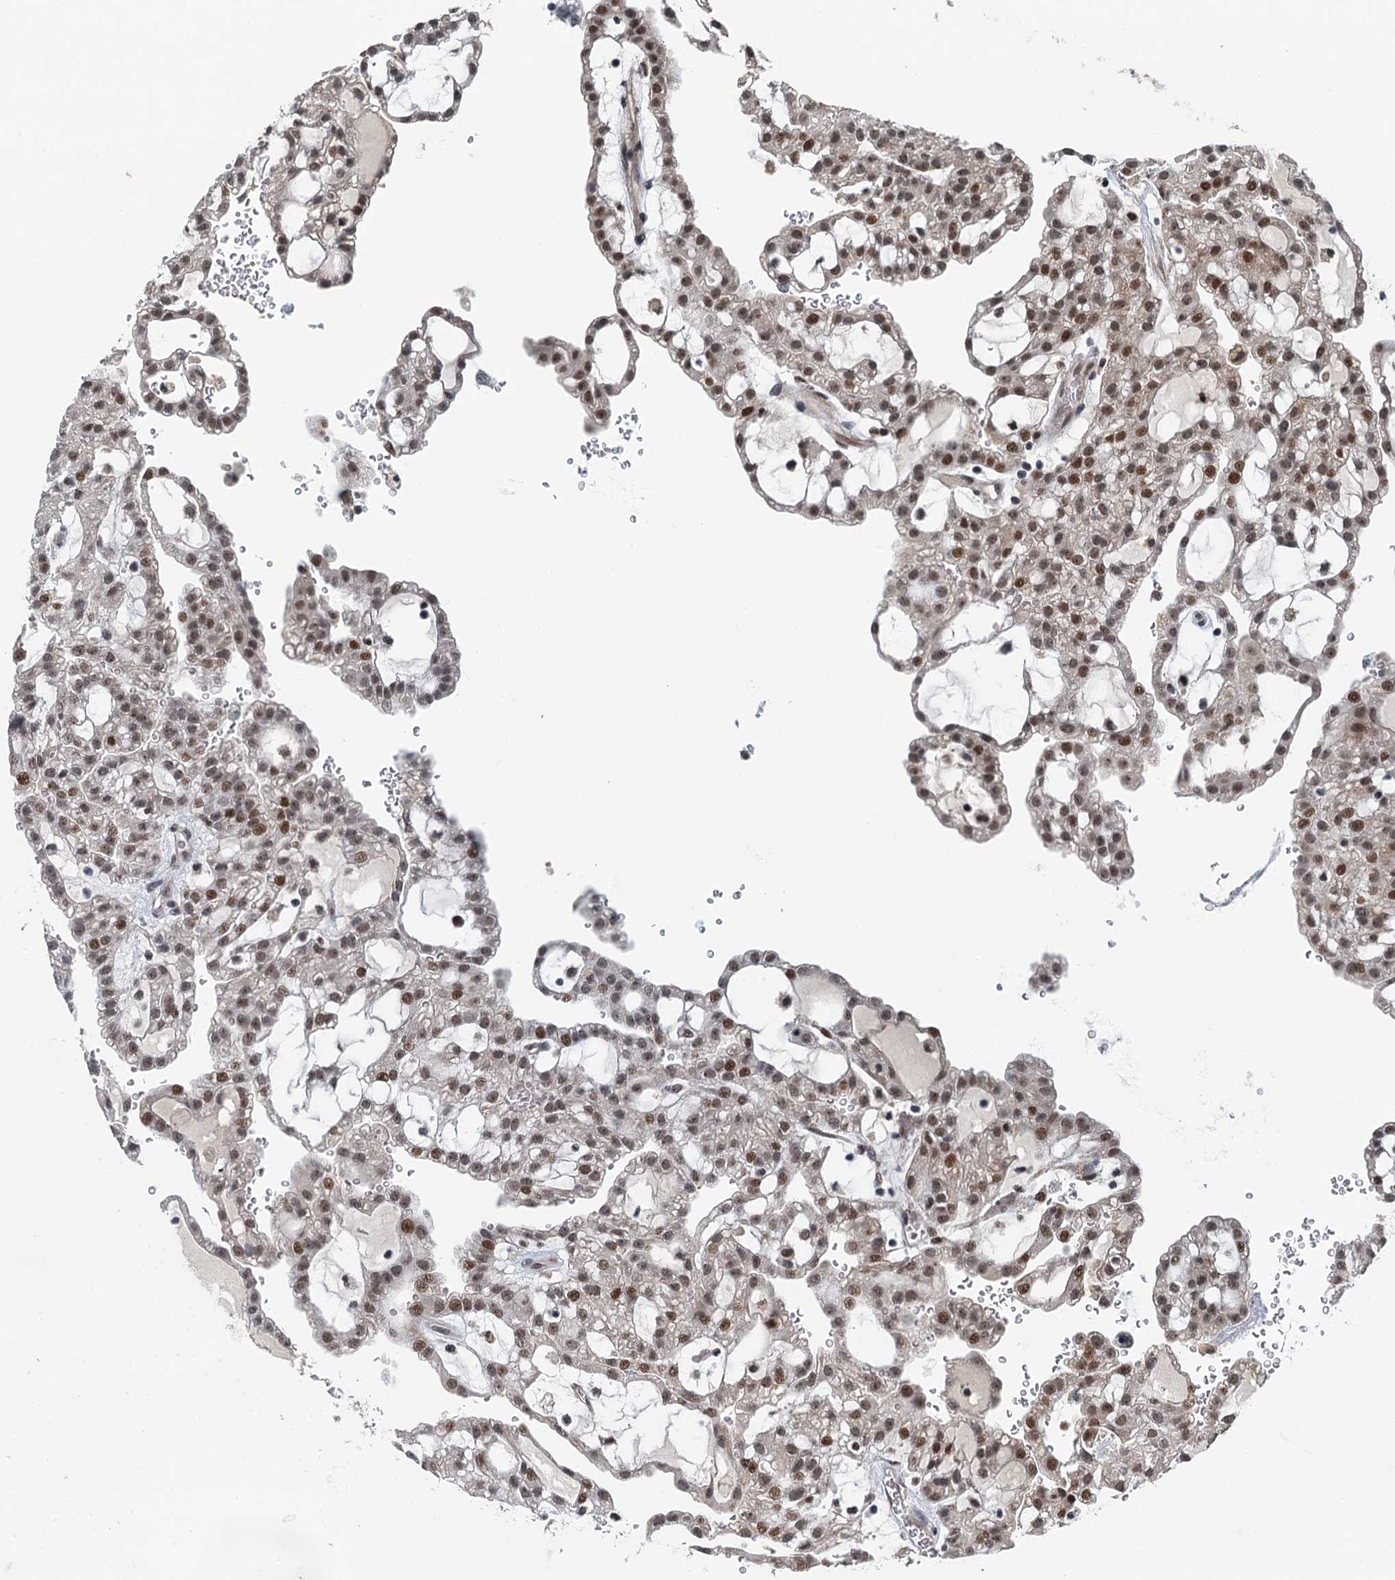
{"staining": {"intensity": "moderate", "quantity": ">75%", "location": "nuclear"}, "tissue": "renal cancer", "cell_type": "Tumor cells", "image_type": "cancer", "snomed": [{"axis": "morphology", "description": "Adenocarcinoma, NOS"}, {"axis": "topography", "description": "Kidney"}], "caption": "Renal cancer stained with DAB IHC reveals medium levels of moderate nuclear staining in about >75% of tumor cells.", "gene": "MTA3", "patient": {"sex": "male", "age": 63}}